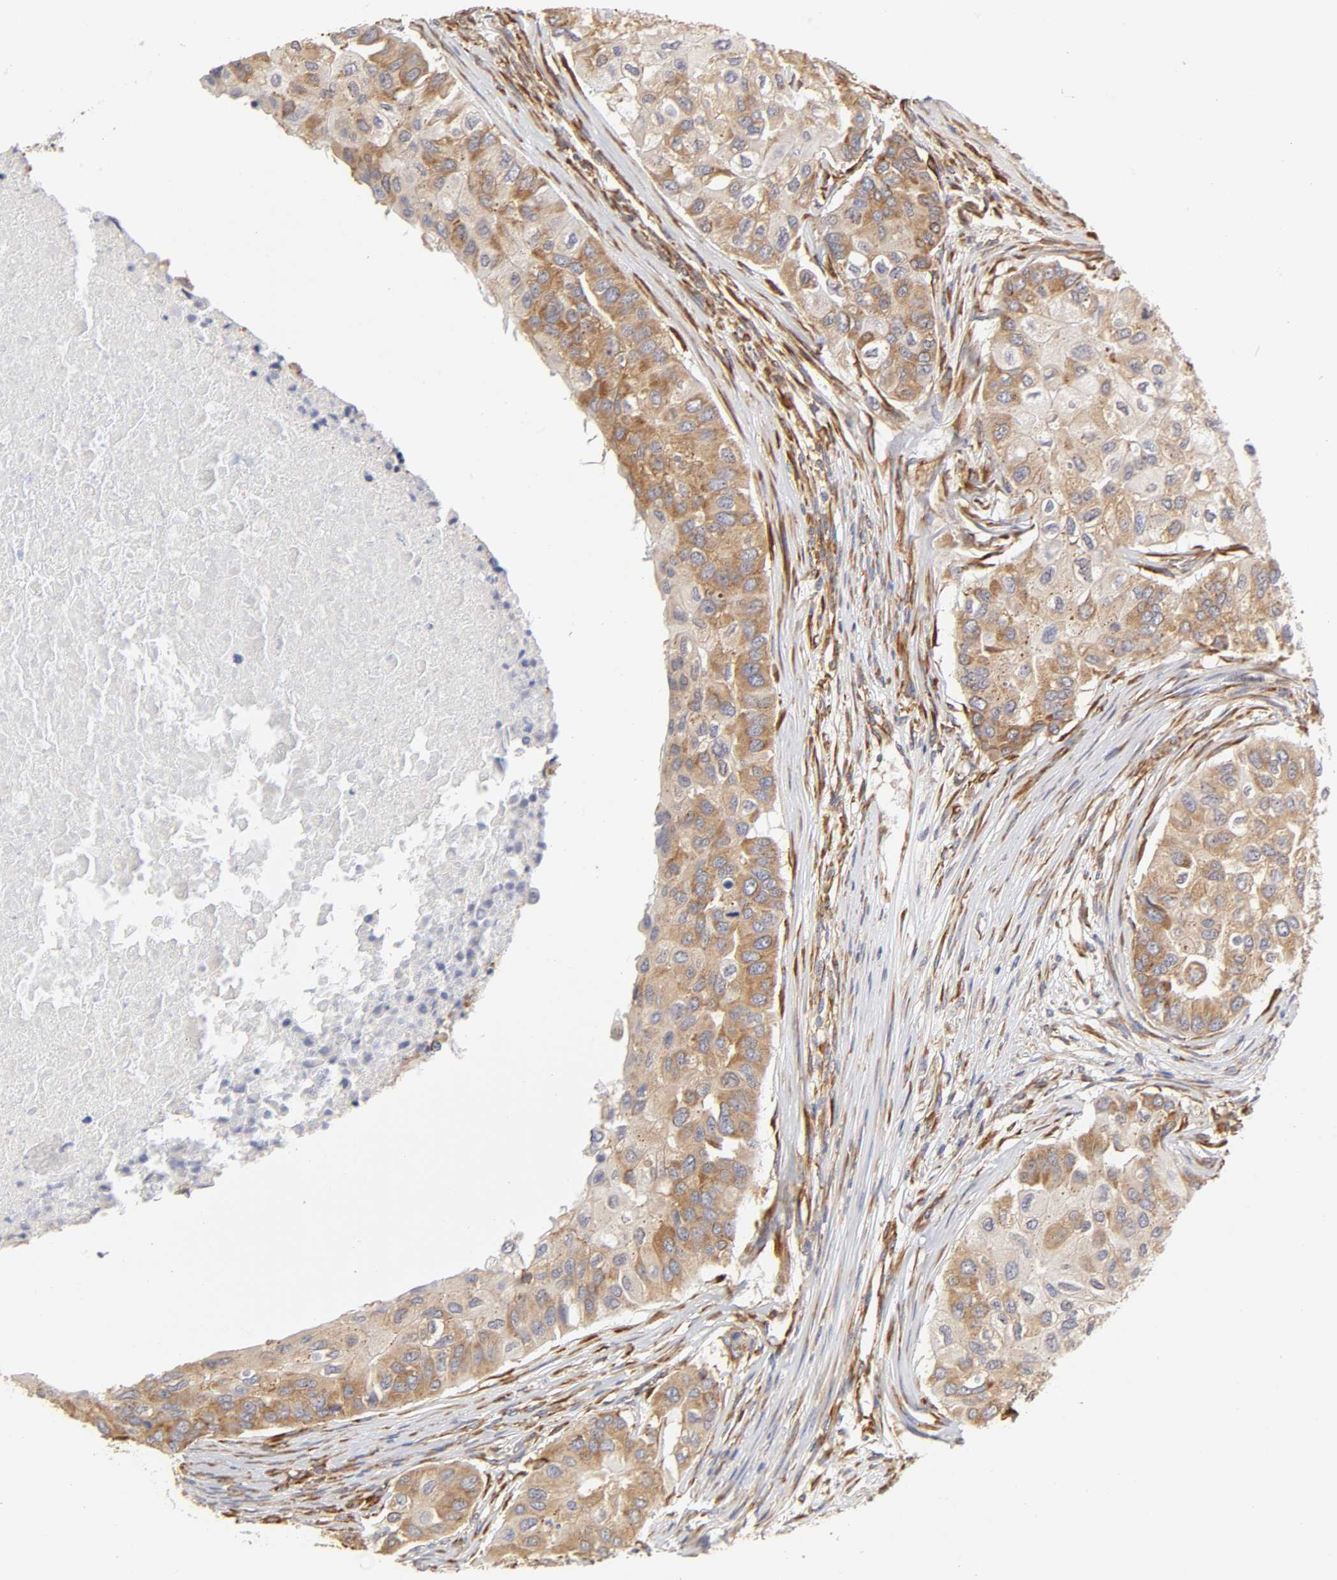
{"staining": {"intensity": "moderate", "quantity": ">75%", "location": "cytoplasmic/membranous"}, "tissue": "breast cancer", "cell_type": "Tumor cells", "image_type": "cancer", "snomed": [{"axis": "morphology", "description": "Normal tissue, NOS"}, {"axis": "morphology", "description": "Duct carcinoma"}, {"axis": "topography", "description": "Breast"}], "caption": "Approximately >75% of tumor cells in breast invasive ductal carcinoma display moderate cytoplasmic/membranous protein expression as visualized by brown immunohistochemical staining.", "gene": "RPL14", "patient": {"sex": "female", "age": 49}}